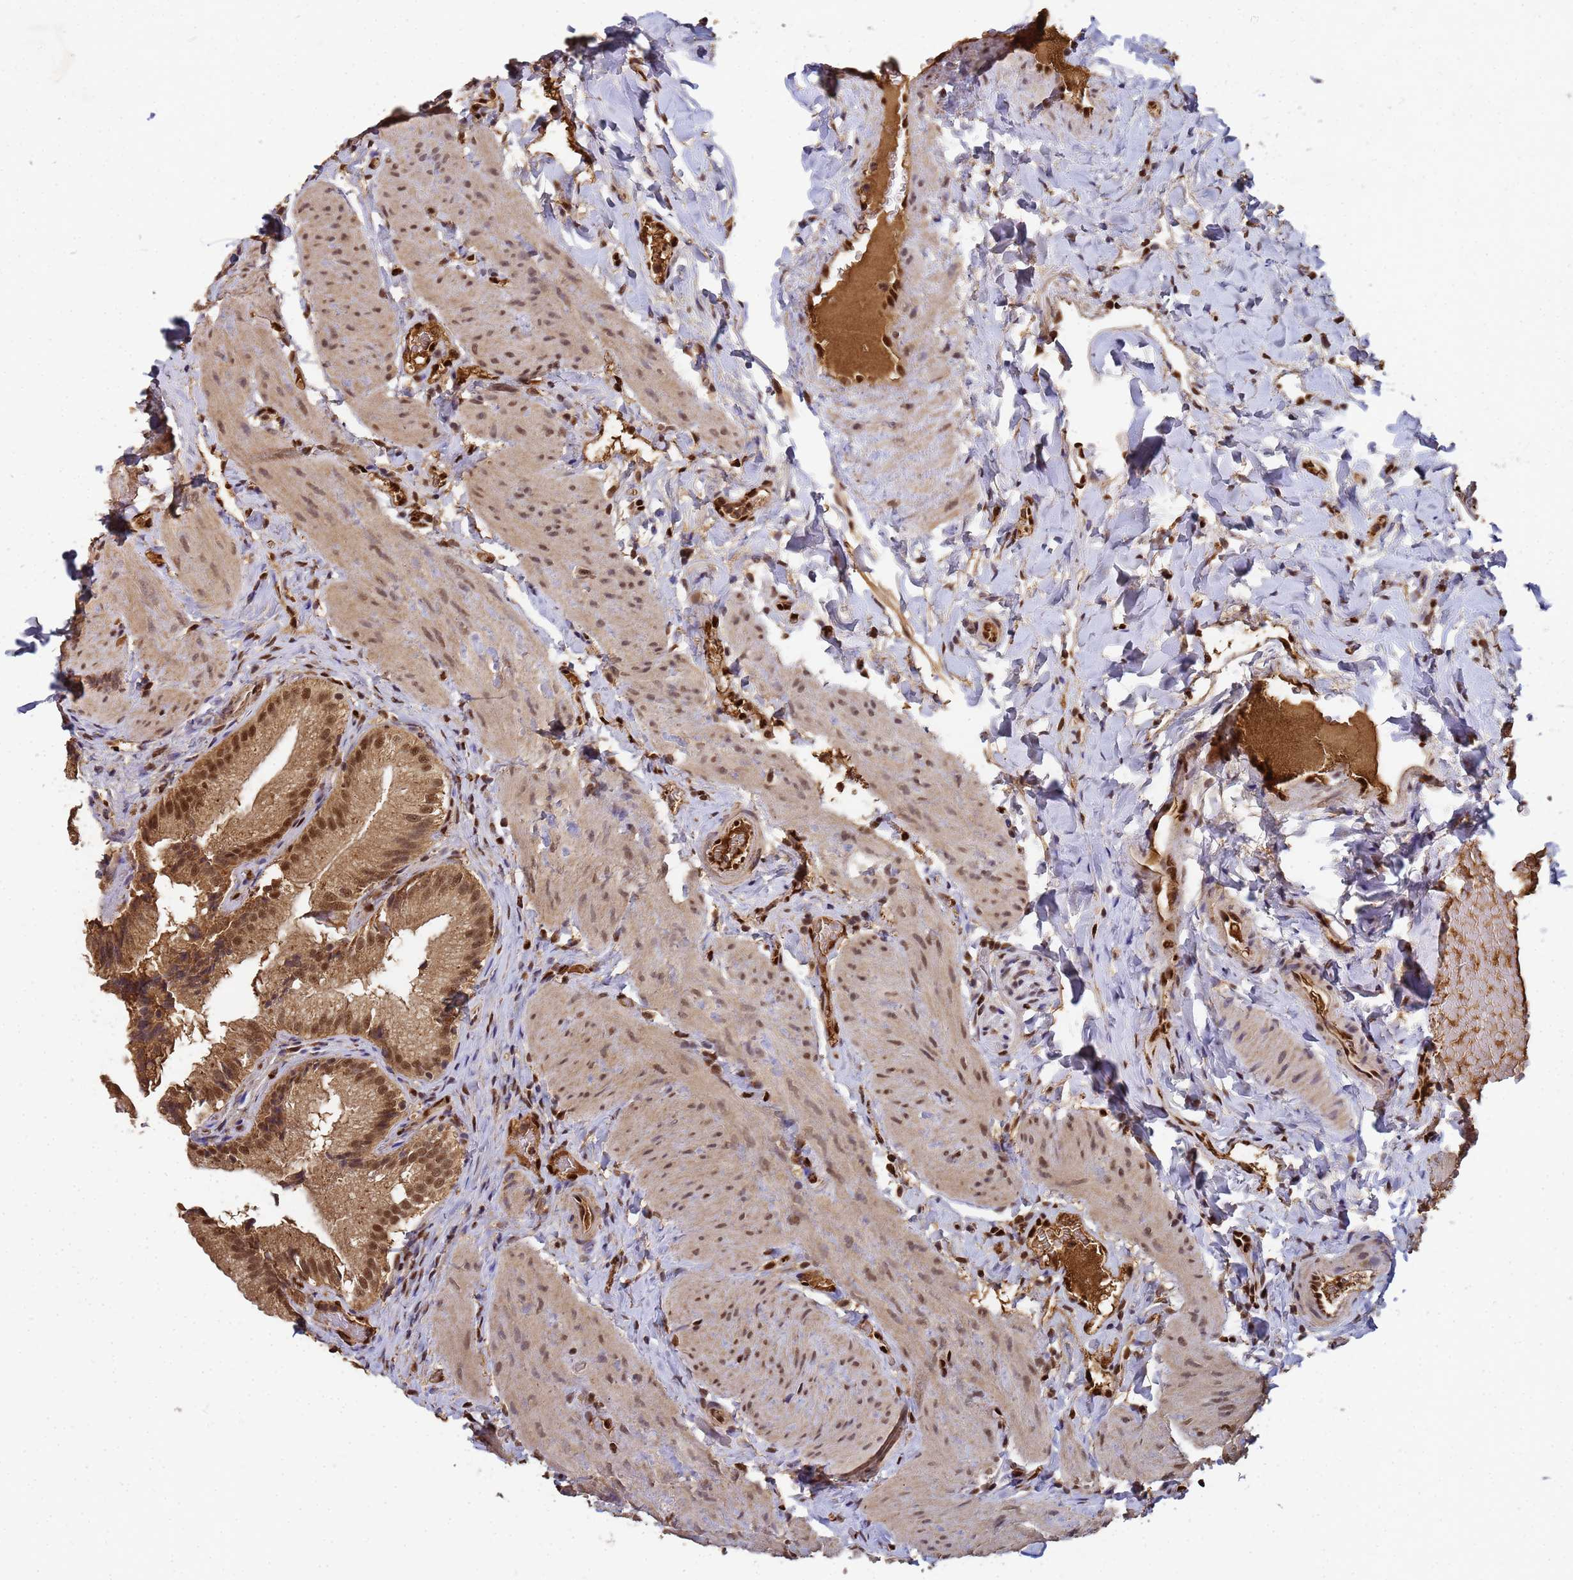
{"staining": {"intensity": "moderate", "quantity": ">75%", "location": "cytoplasmic/membranous,nuclear"}, "tissue": "gallbladder", "cell_type": "Glandular cells", "image_type": "normal", "snomed": [{"axis": "morphology", "description": "Normal tissue, NOS"}, {"axis": "topography", "description": "Gallbladder"}], "caption": "Gallbladder stained with immunohistochemistry (IHC) reveals moderate cytoplasmic/membranous,nuclear staining in about >75% of glandular cells. (Stains: DAB in brown, nuclei in blue, Microscopy: brightfield microscopy at high magnification).", "gene": "SECISBP2", "patient": {"sex": "female", "age": 30}}